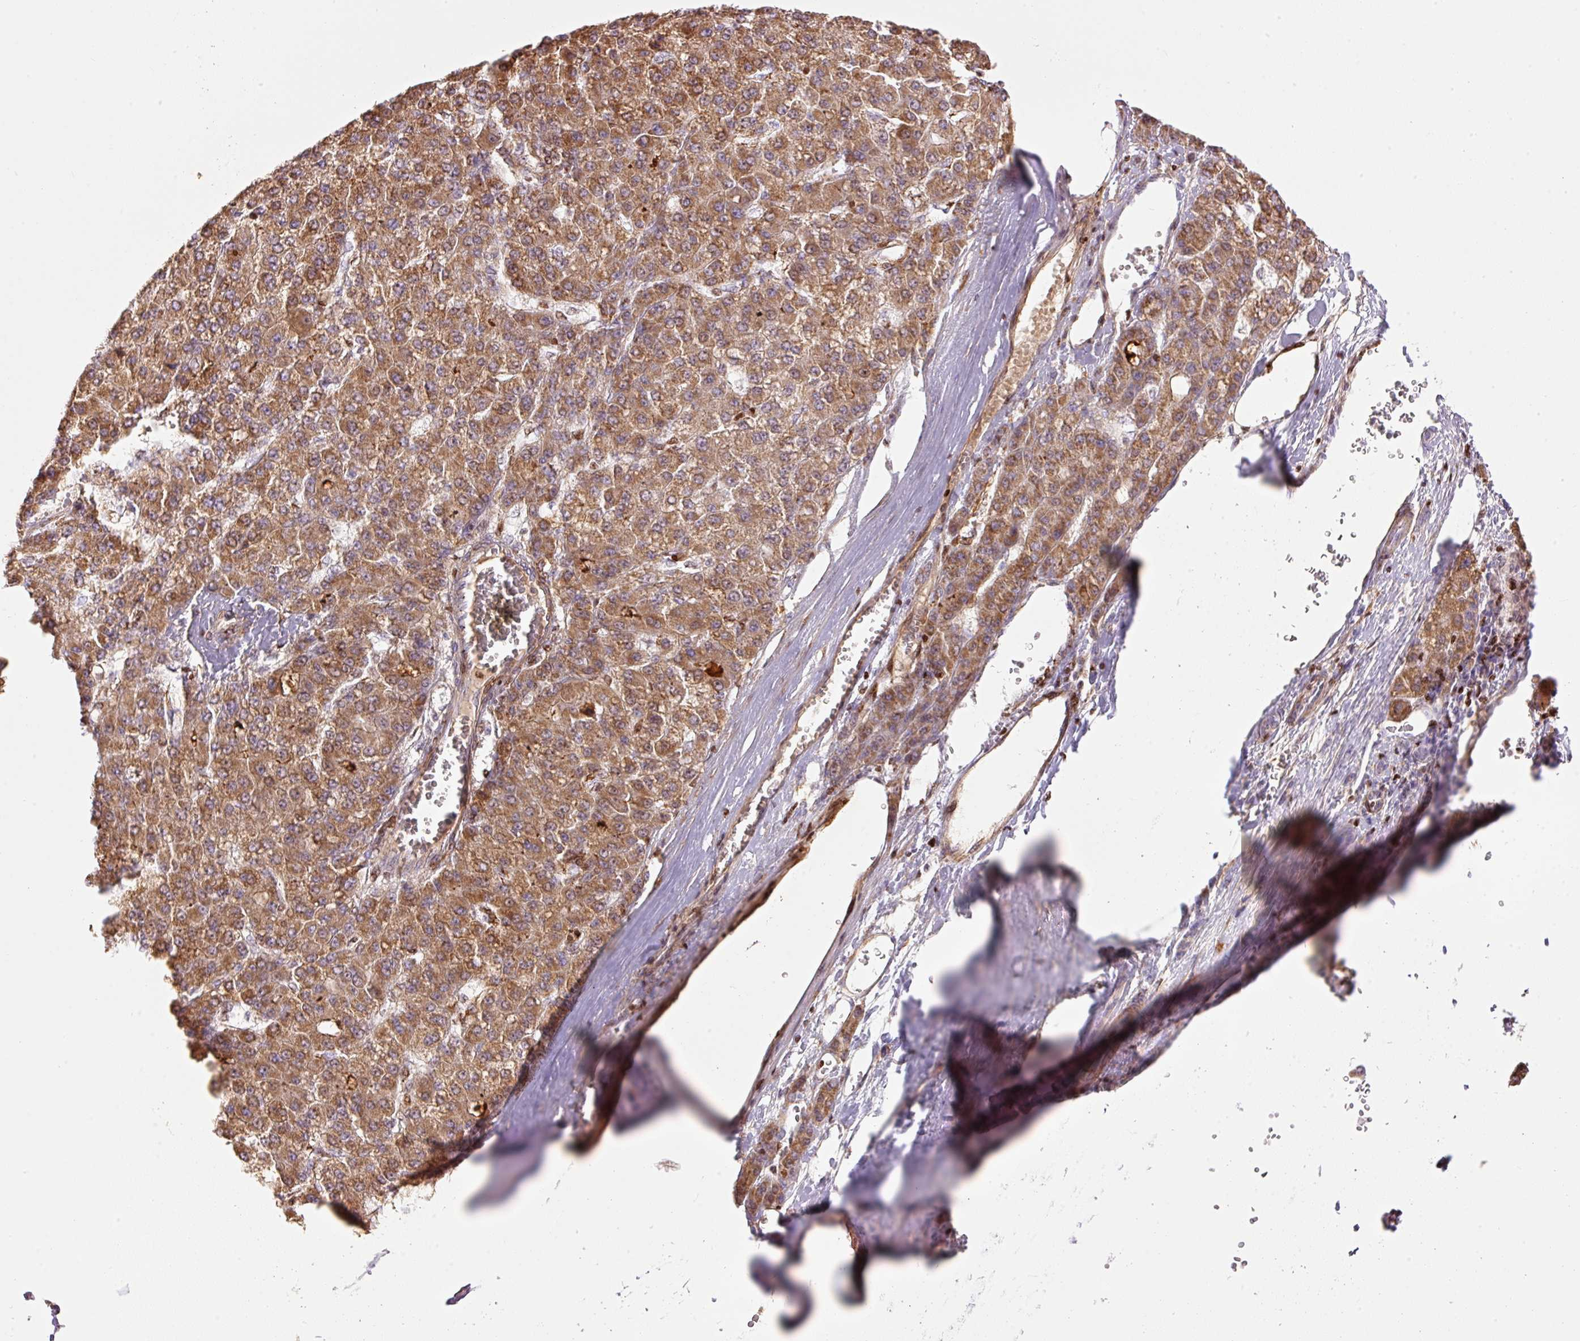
{"staining": {"intensity": "moderate", "quantity": ">75%", "location": "cytoplasmic/membranous"}, "tissue": "liver cancer", "cell_type": "Tumor cells", "image_type": "cancer", "snomed": [{"axis": "morphology", "description": "Carcinoma, Hepatocellular, NOS"}, {"axis": "topography", "description": "Liver"}], "caption": "Hepatocellular carcinoma (liver) stained with immunohistochemistry (IHC) demonstrates moderate cytoplasmic/membranous positivity in approximately >75% of tumor cells.", "gene": "TMEM8B", "patient": {"sex": "male", "age": 67}}